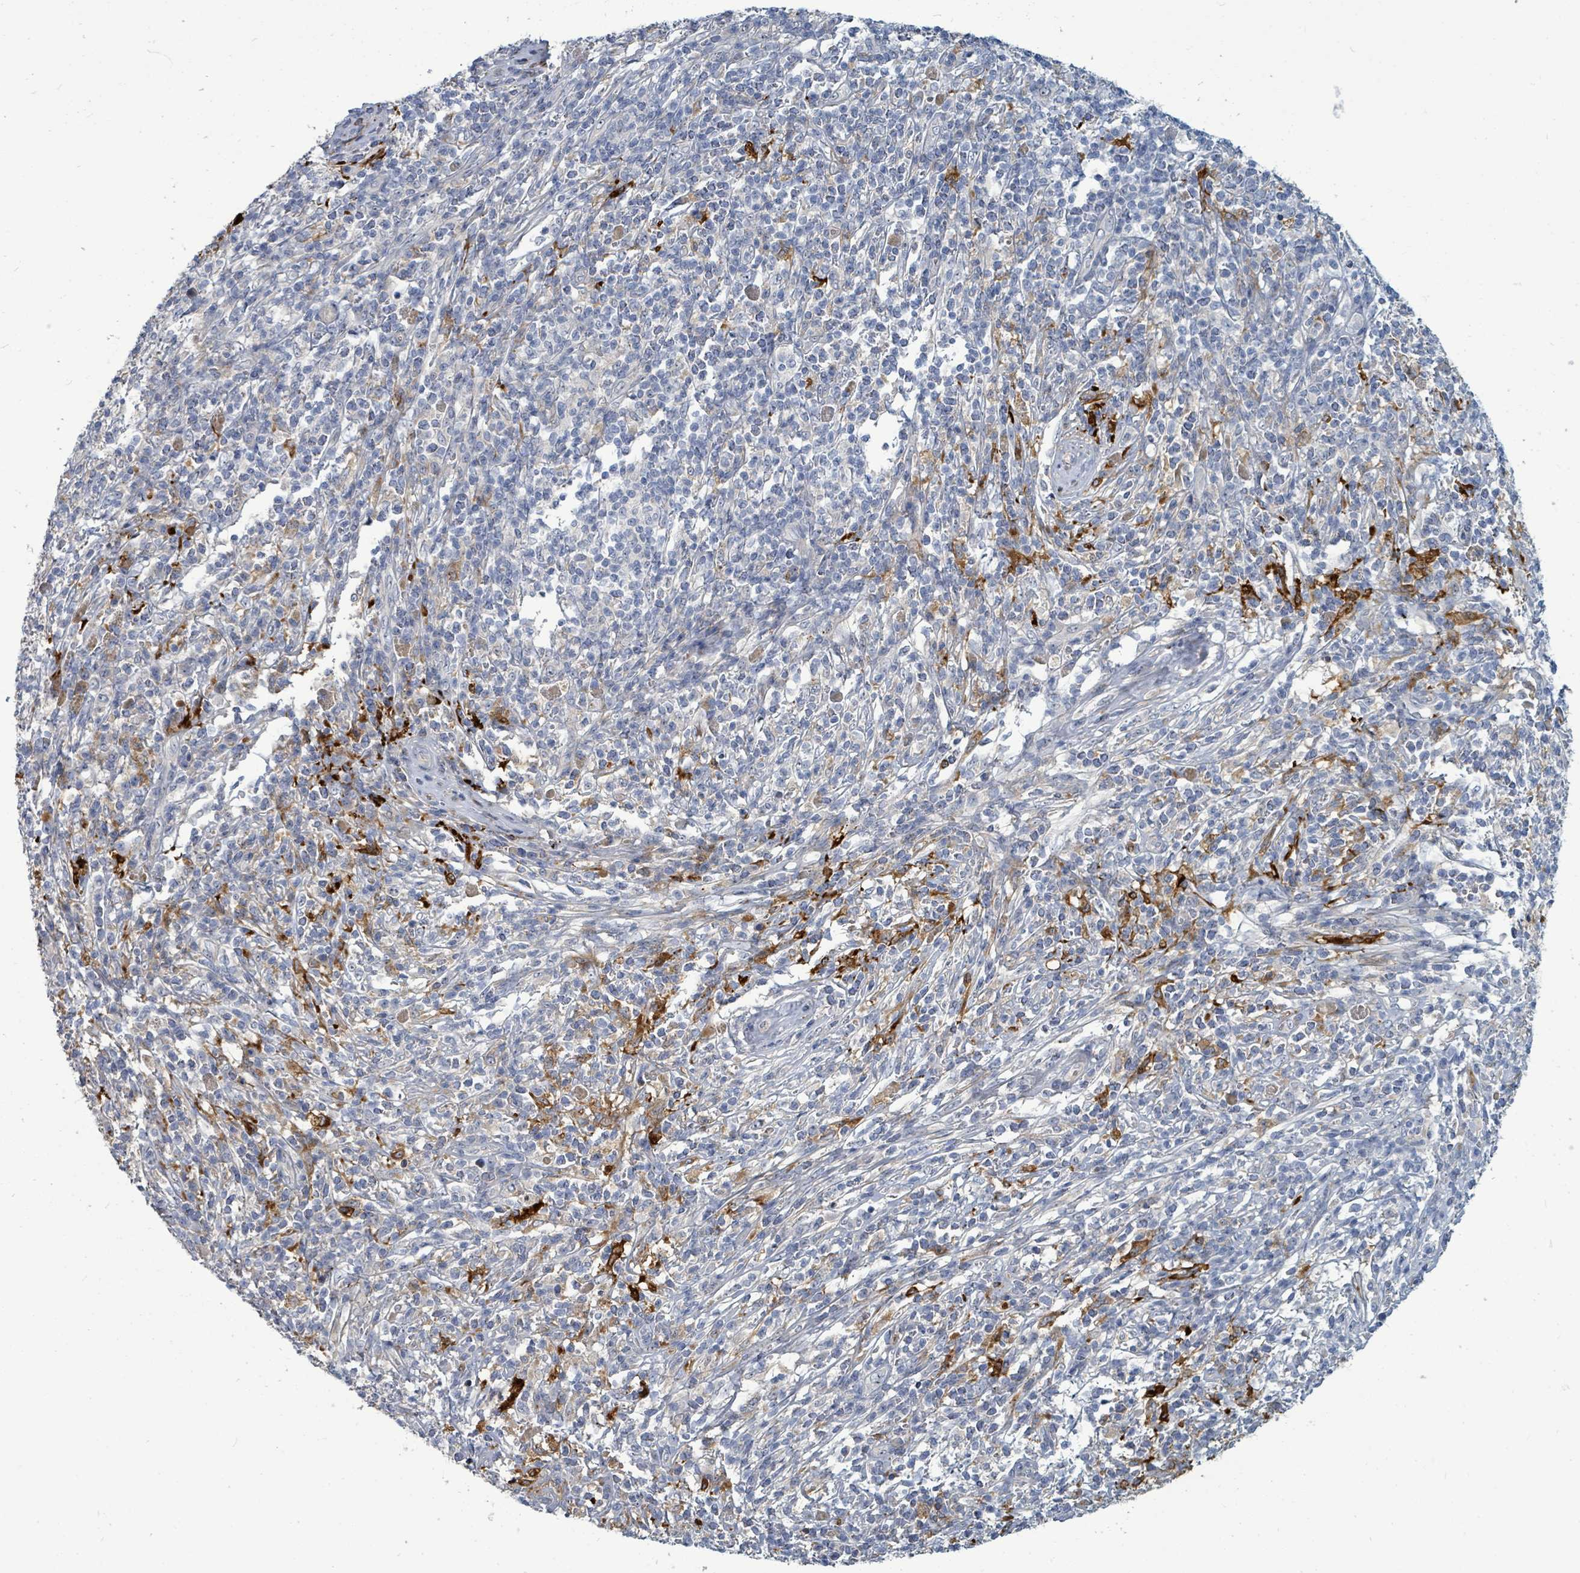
{"staining": {"intensity": "negative", "quantity": "none", "location": "none"}, "tissue": "melanoma", "cell_type": "Tumor cells", "image_type": "cancer", "snomed": [{"axis": "morphology", "description": "Malignant melanoma, NOS"}, {"axis": "topography", "description": "Skin"}], "caption": "Immunohistochemical staining of human malignant melanoma demonstrates no significant expression in tumor cells.", "gene": "TRDMT1", "patient": {"sex": "male", "age": 66}}